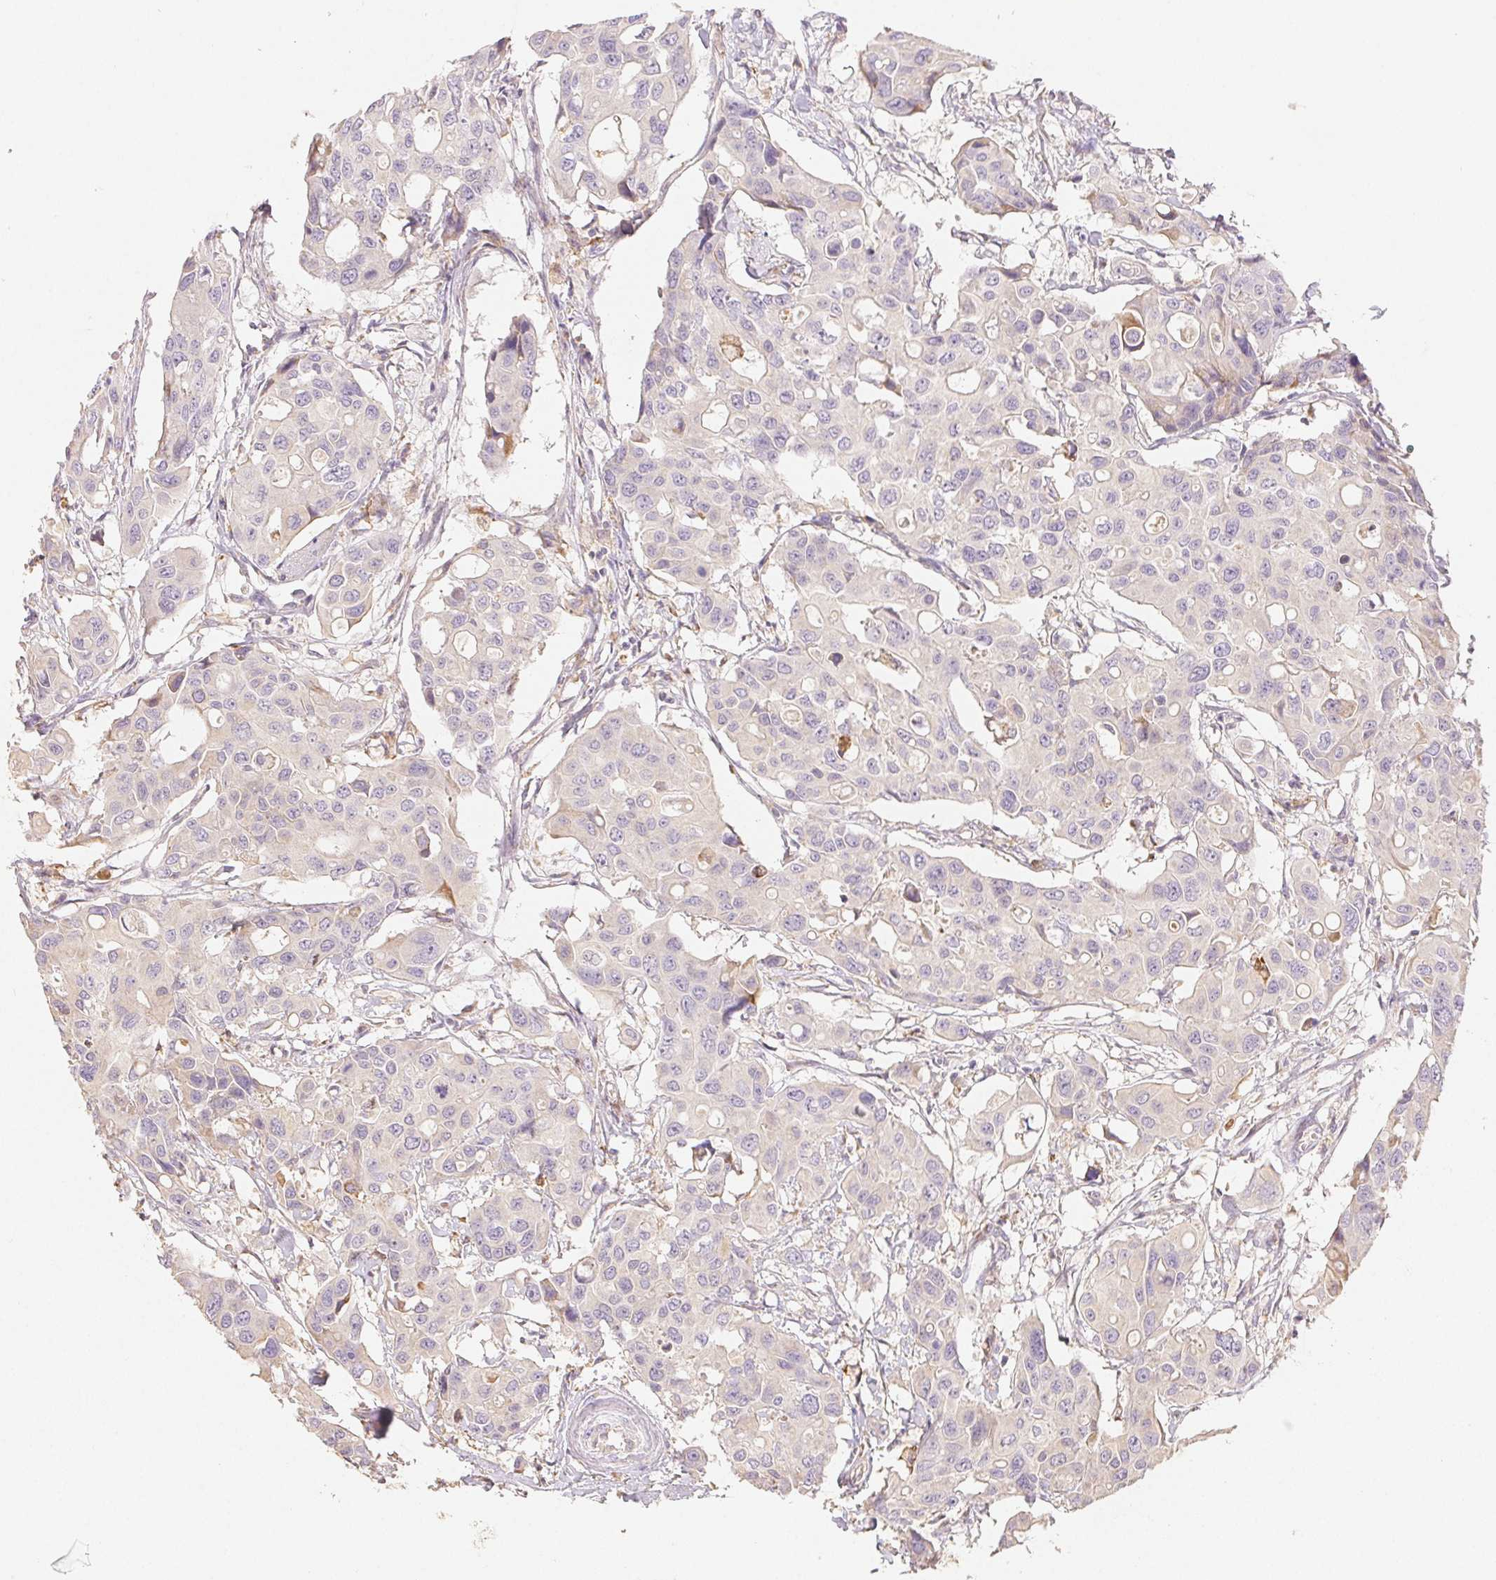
{"staining": {"intensity": "negative", "quantity": "none", "location": "none"}, "tissue": "colorectal cancer", "cell_type": "Tumor cells", "image_type": "cancer", "snomed": [{"axis": "morphology", "description": "Adenocarcinoma, NOS"}, {"axis": "topography", "description": "Colon"}], "caption": "This is an immunohistochemistry (IHC) histopathology image of human colorectal cancer (adenocarcinoma). There is no staining in tumor cells.", "gene": "ACVR1B", "patient": {"sex": "male", "age": 77}}